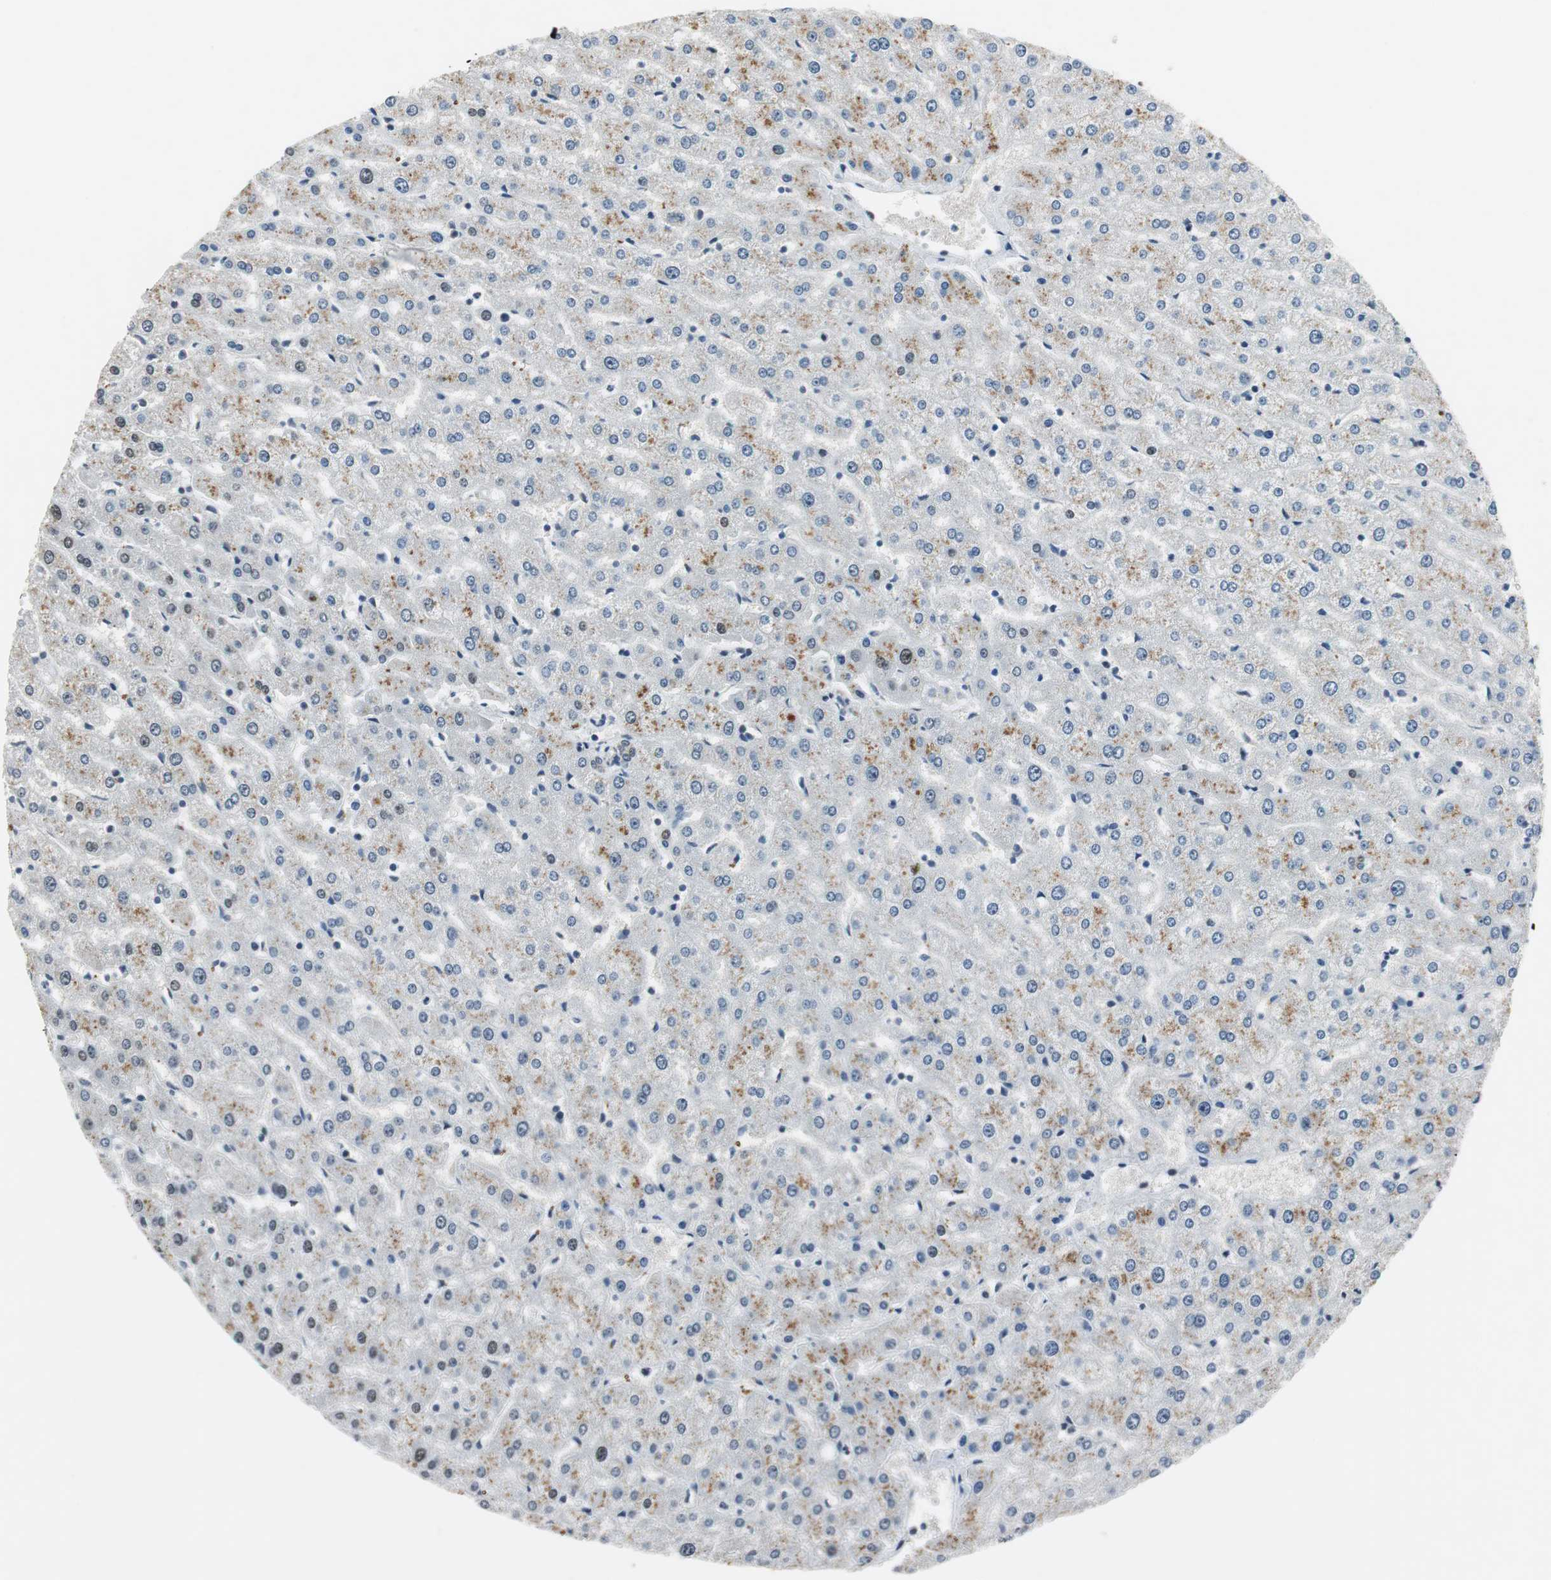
{"staining": {"intensity": "negative", "quantity": "none", "location": "none"}, "tissue": "liver", "cell_type": "Cholangiocytes", "image_type": "normal", "snomed": [{"axis": "morphology", "description": "Normal tissue, NOS"}, {"axis": "morphology", "description": "Fibrosis, NOS"}, {"axis": "topography", "description": "Liver"}], "caption": "A high-resolution micrograph shows IHC staining of benign liver, which displays no significant staining in cholangiocytes. The staining was performed using DAB to visualize the protein expression in brown, while the nuclei were stained in blue with hematoxylin (Magnification: 20x).", "gene": "AJUBA", "patient": {"sex": "female", "age": 29}}